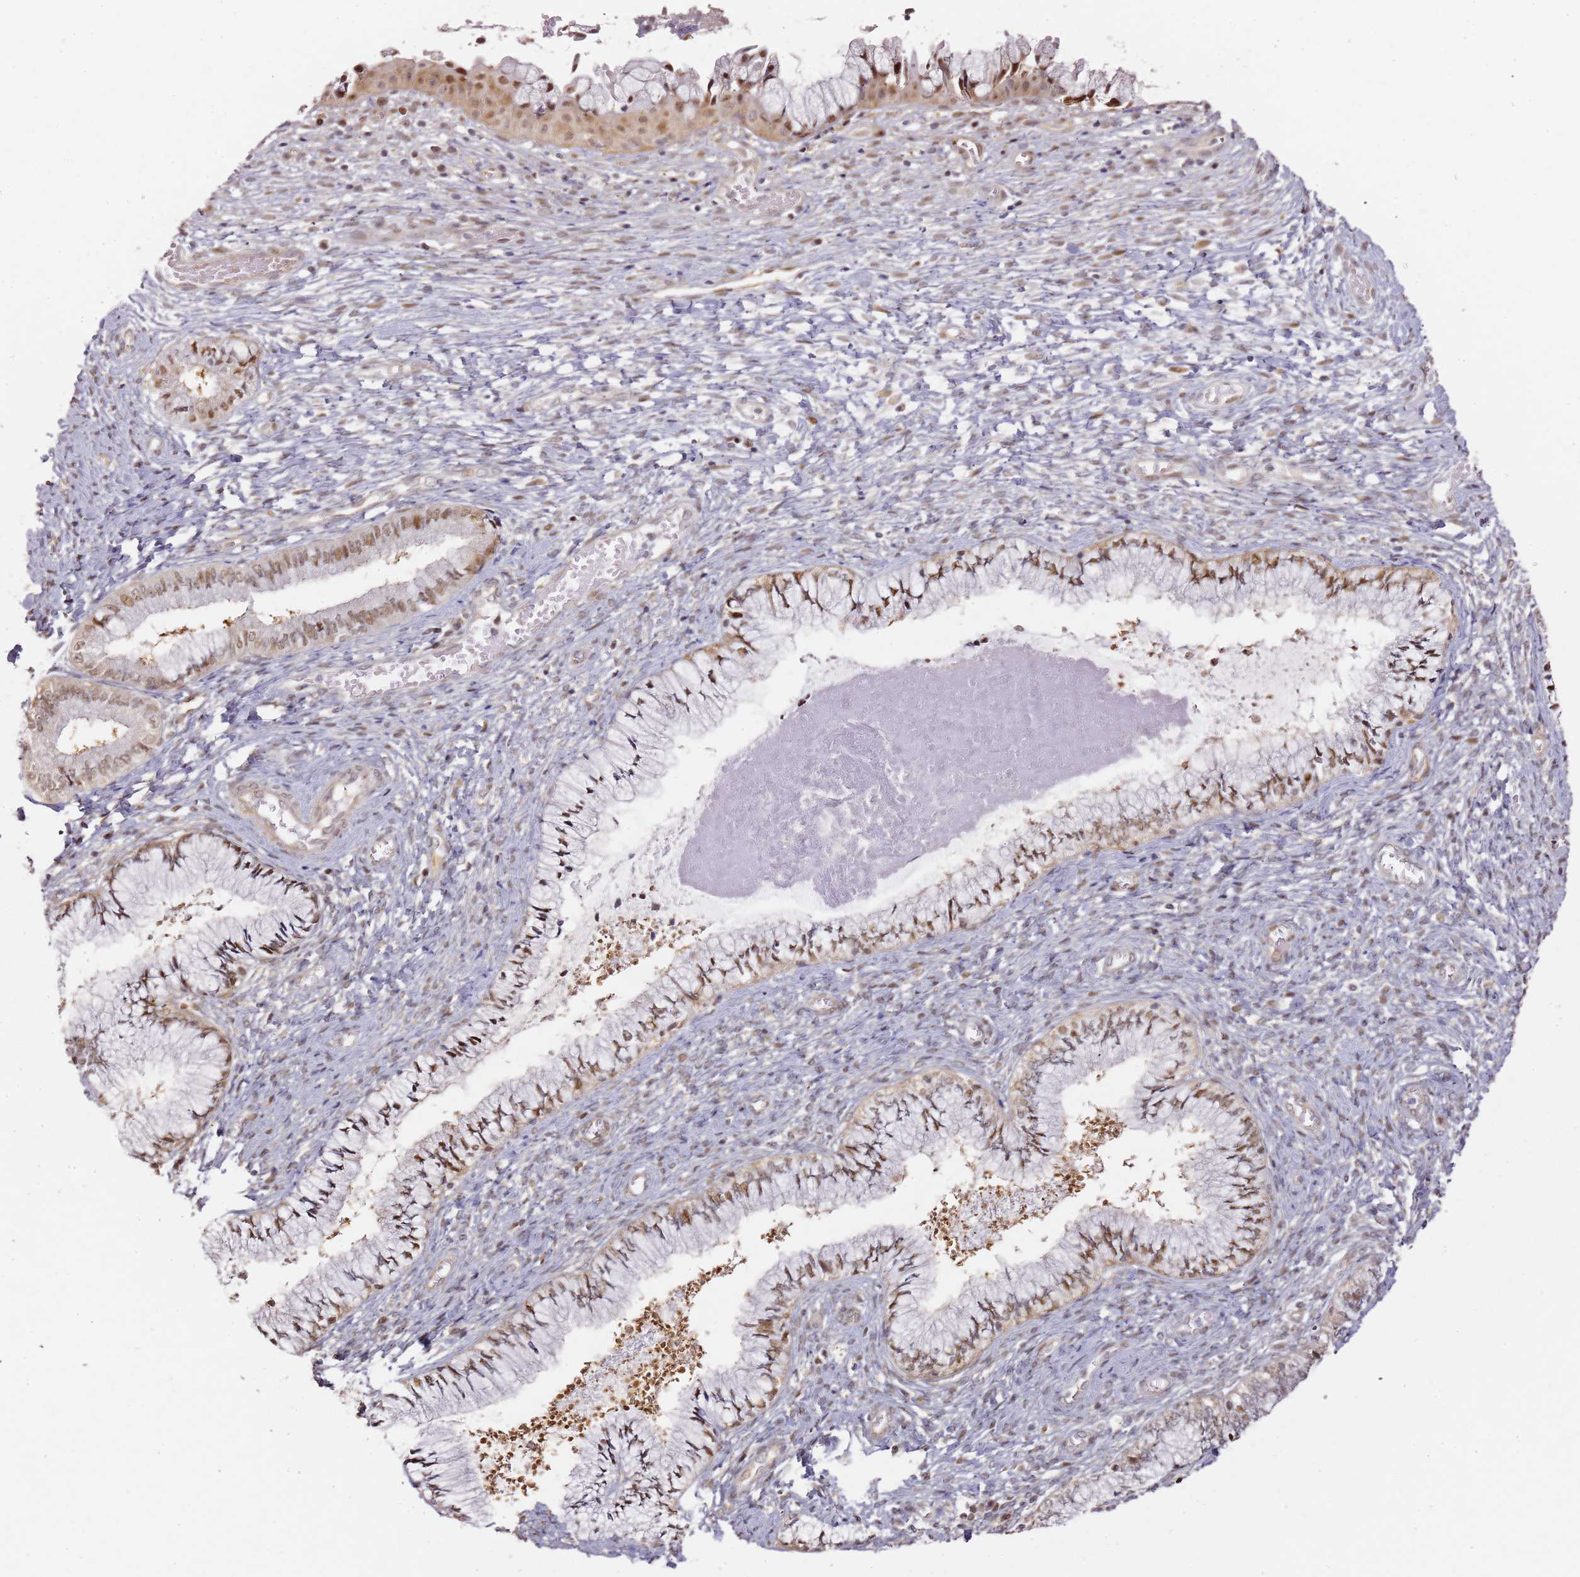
{"staining": {"intensity": "moderate", "quantity": "25%-75%", "location": "cytoplasmic/membranous,nuclear"}, "tissue": "cervix", "cell_type": "Glandular cells", "image_type": "normal", "snomed": [{"axis": "morphology", "description": "Normal tissue, NOS"}, {"axis": "topography", "description": "Cervix"}], "caption": "Immunohistochemistry (IHC) (DAB (3,3'-diaminobenzidine)) staining of normal cervix exhibits moderate cytoplasmic/membranous,nuclear protein staining in approximately 25%-75% of glandular cells. (DAB (3,3'-diaminobenzidine) IHC, brown staining for protein, blue staining for nuclei).", "gene": "PSMD4", "patient": {"sex": "female", "age": 42}}